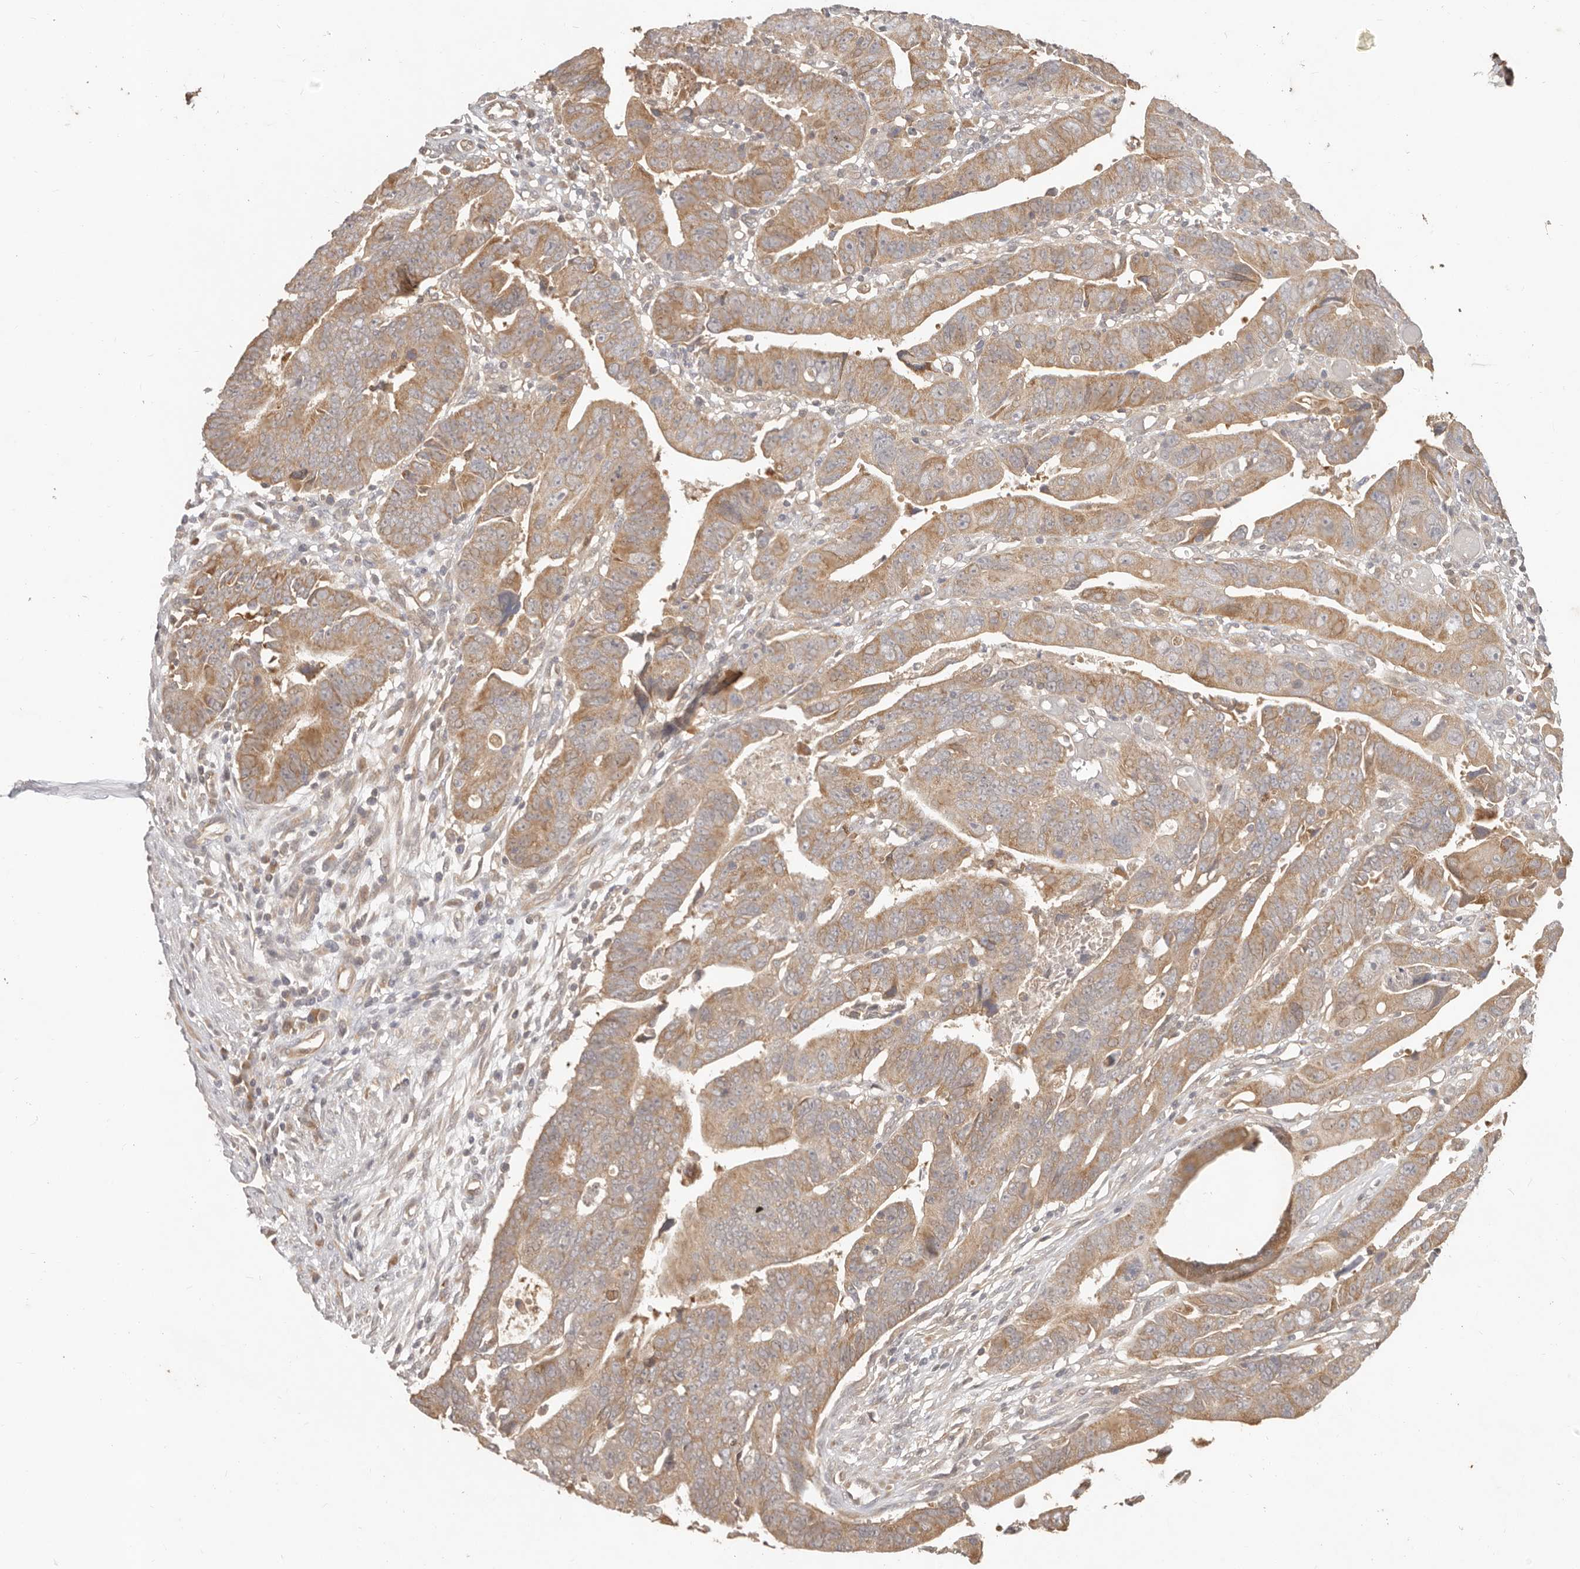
{"staining": {"intensity": "moderate", "quantity": ">75%", "location": "cytoplasmic/membranous"}, "tissue": "colorectal cancer", "cell_type": "Tumor cells", "image_type": "cancer", "snomed": [{"axis": "morphology", "description": "Adenocarcinoma, NOS"}, {"axis": "topography", "description": "Rectum"}], "caption": "Protein expression analysis of adenocarcinoma (colorectal) reveals moderate cytoplasmic/membranous staining in approximately >75% of tumor cells.", "gene": "MTFR2", "patient": {"sex": "female", "age": 65}}